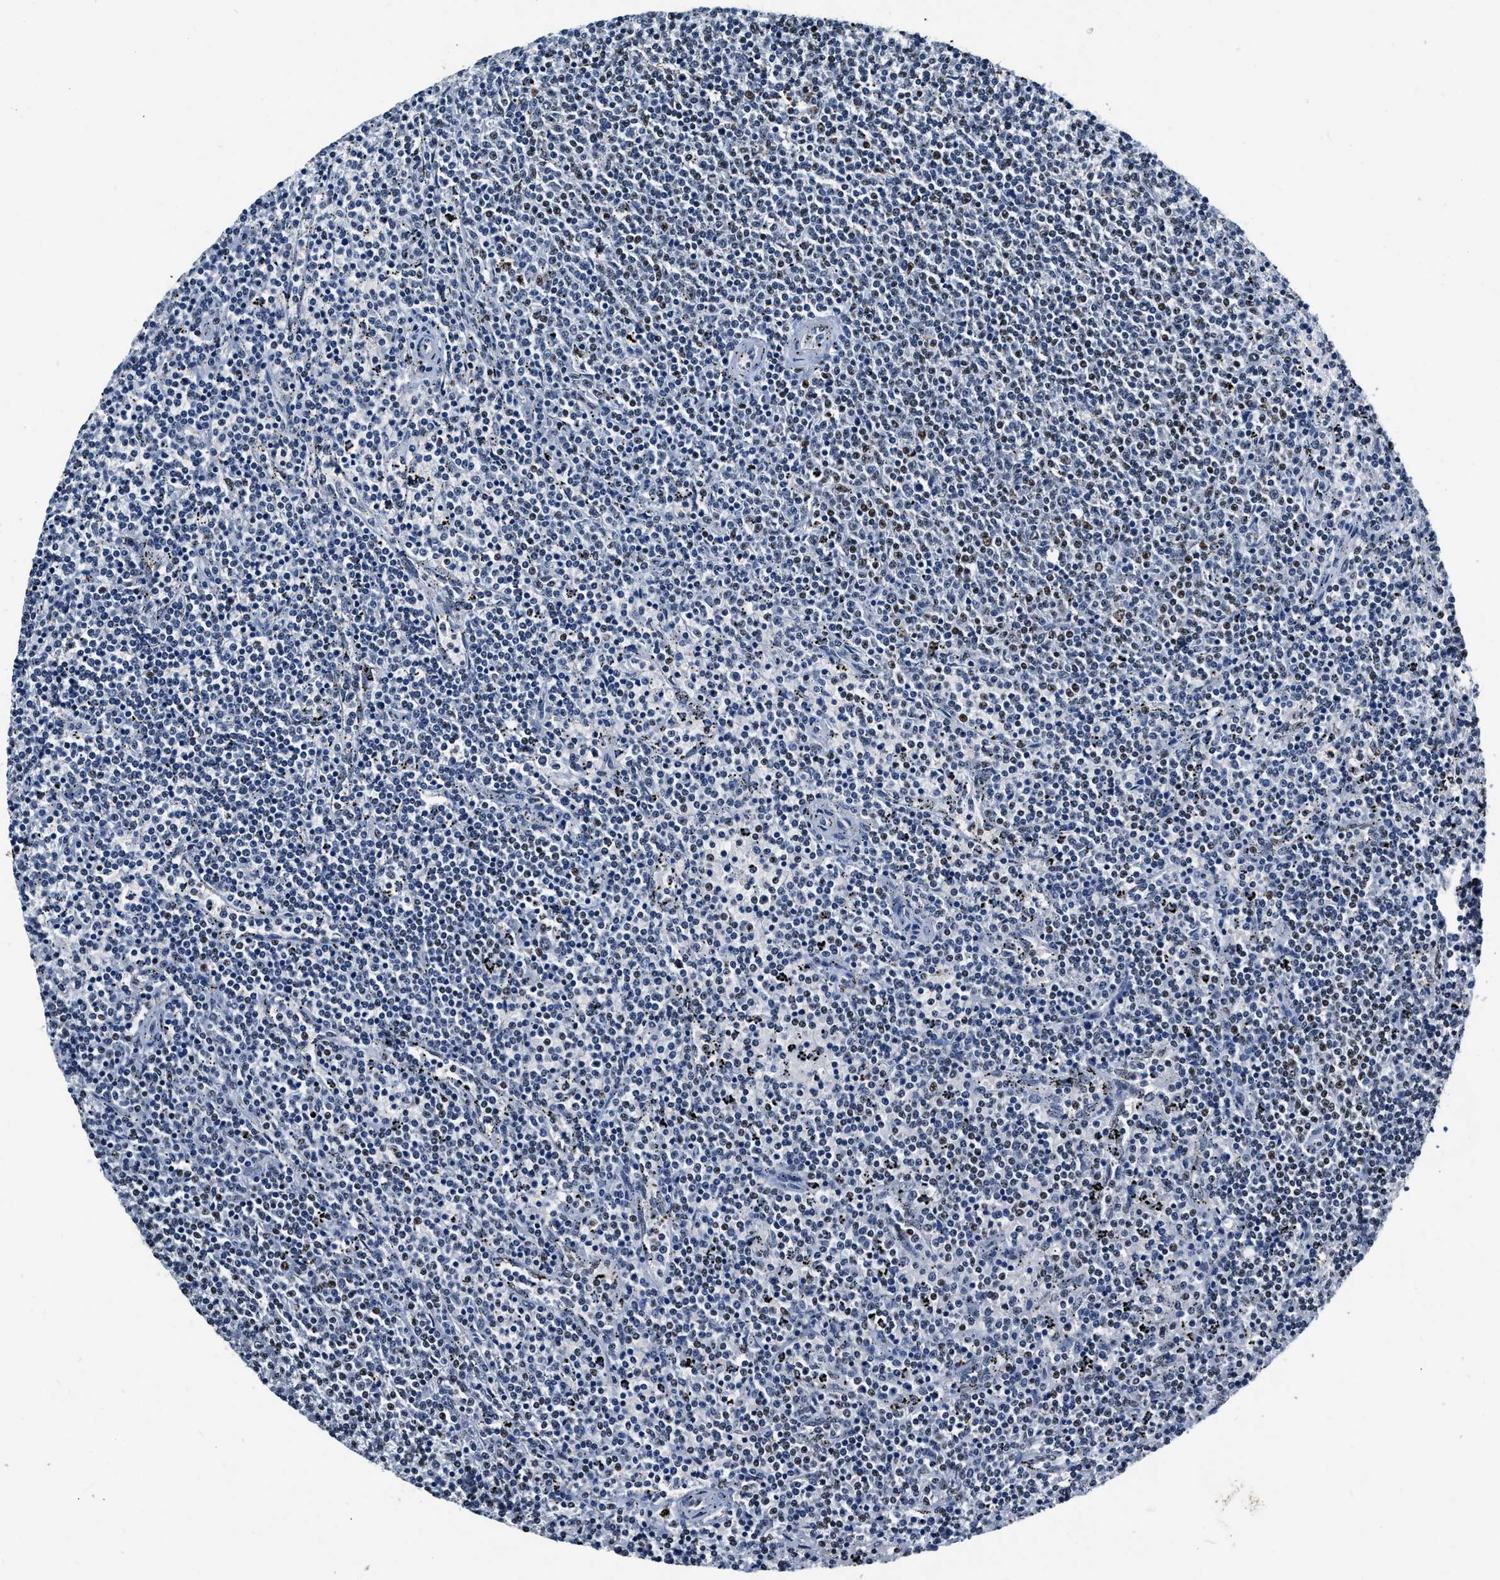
{"staining": {"intensity": "negative", "quantity": "none", "location": "none"}, "tissue": "lymphoma", "cell_type": "Tumor cells", "image_type": "cancer", "snomed": [{"axis": "morphology", "description": "Malignant lymphoma, non-Hodgkin's type, Low grade"}, {"axis": "topography", "description": "Spleen"}], "caption": "Photomicrograph shows no protein expression in tumor cells of lymphoma tissue. (Brightfield microscopy of DAB (3,3'-diaminobenzidine) IHC at high magnification).", "gene": "CCNE1", "patient": {"sex": "female", "age": 50}}